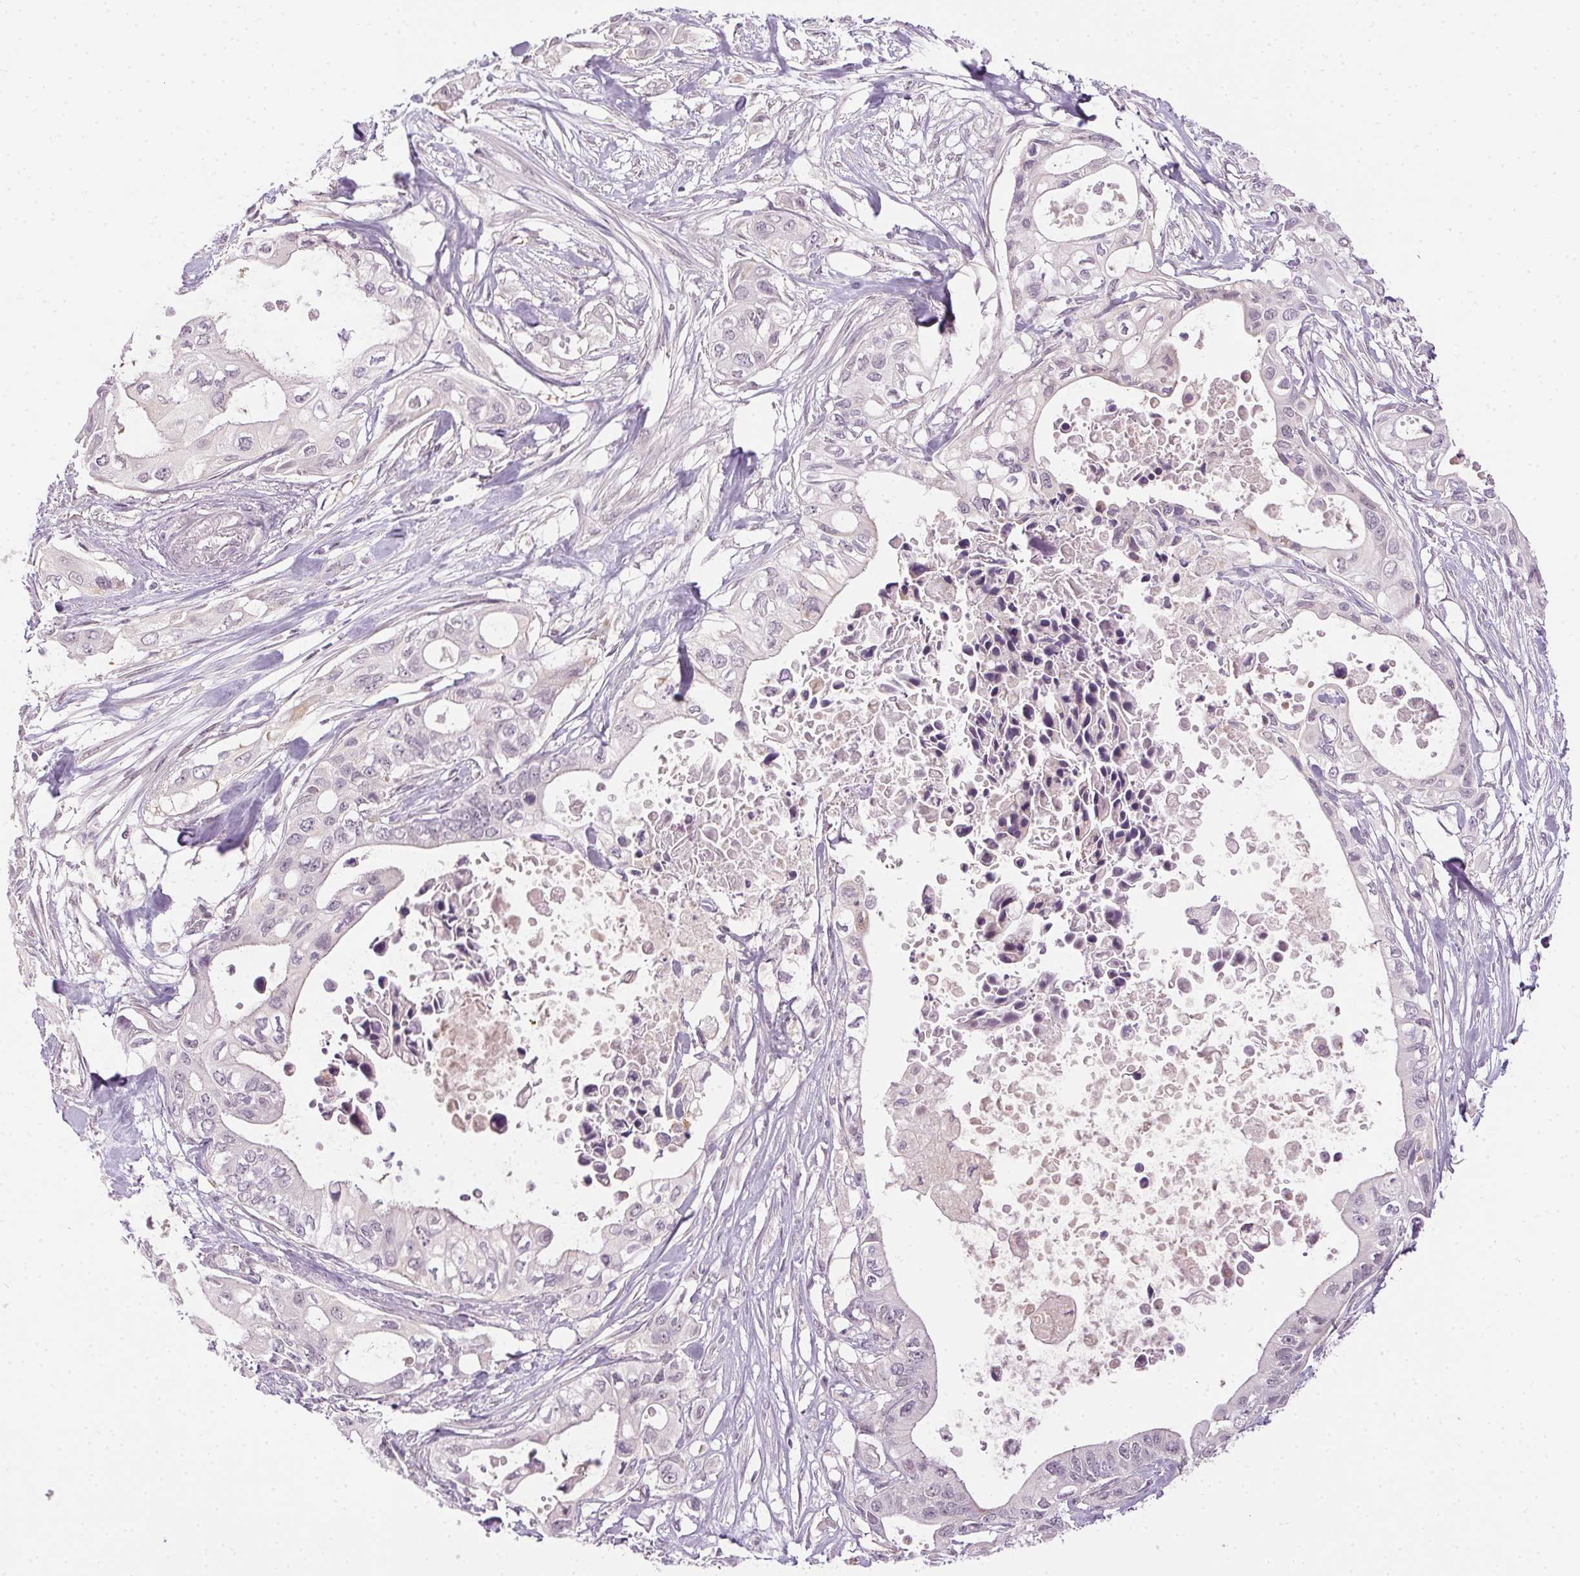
{"staining": {"intensity": "negative", "quantity": "none", "location": "none"}, "tissue": "pancreatic cancer", "cell_type": "Tumor cells", "image_type": "cancer", "snomed": [{"axis": "morphology", "description": "Adenocarcinoma, NOS"}, {"axis": "topography", "description": "Pancreas"}], "caption": "Immunohistochemical staining of human pancreatic cancer (adenocarcinoma) reveals no significant expression in tumor cells. (DAB (3,3'-diaminobenzidine) IHC, high magnification).", "gene": "FAM168A", "patient": {"sex": "female", "age": 63}}